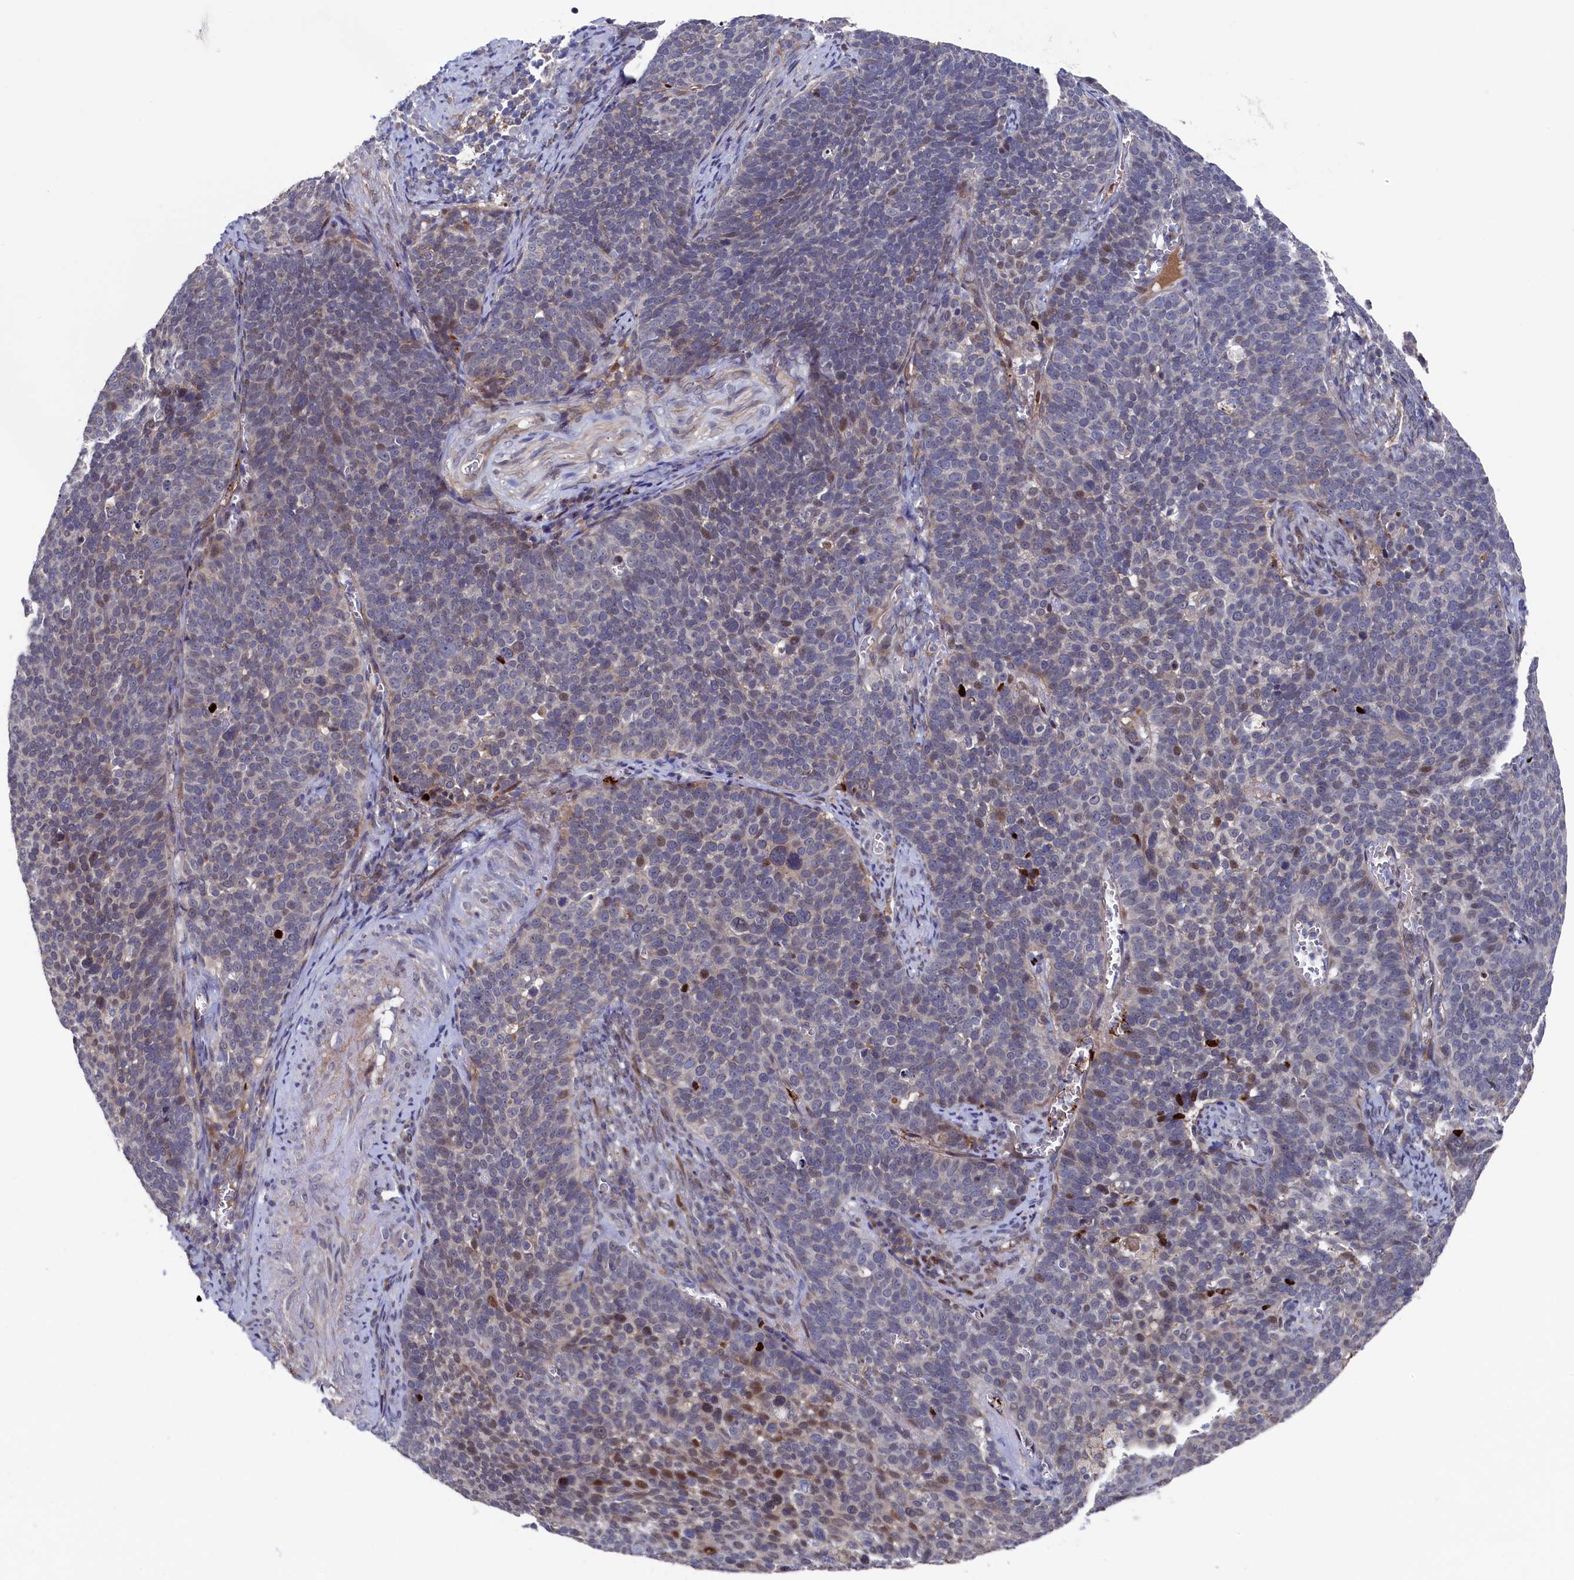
{"staining": {"intensity": "moderate", "quantity": "<25%", "location": "nuclear"}, "tissue": "cervical cancer", "cell_type": "Tumor cells", "image_type": "cancer", "snomed": [{"axis": "morphology", "description": "Normal tissue, NOS"}, {"axis": "morphology", "description": "Squamous cell carcinoma, NOS"}, {"axis": "topography", "description": "Cervix"}], "caption": "Protein staining demonstrates moderate nuclear expression in approximately <25% of tumor cells in squamous cell carcinoma (cervical).", "gene": "ZNF891", "patient": {"sex": "female", "age": 39}}